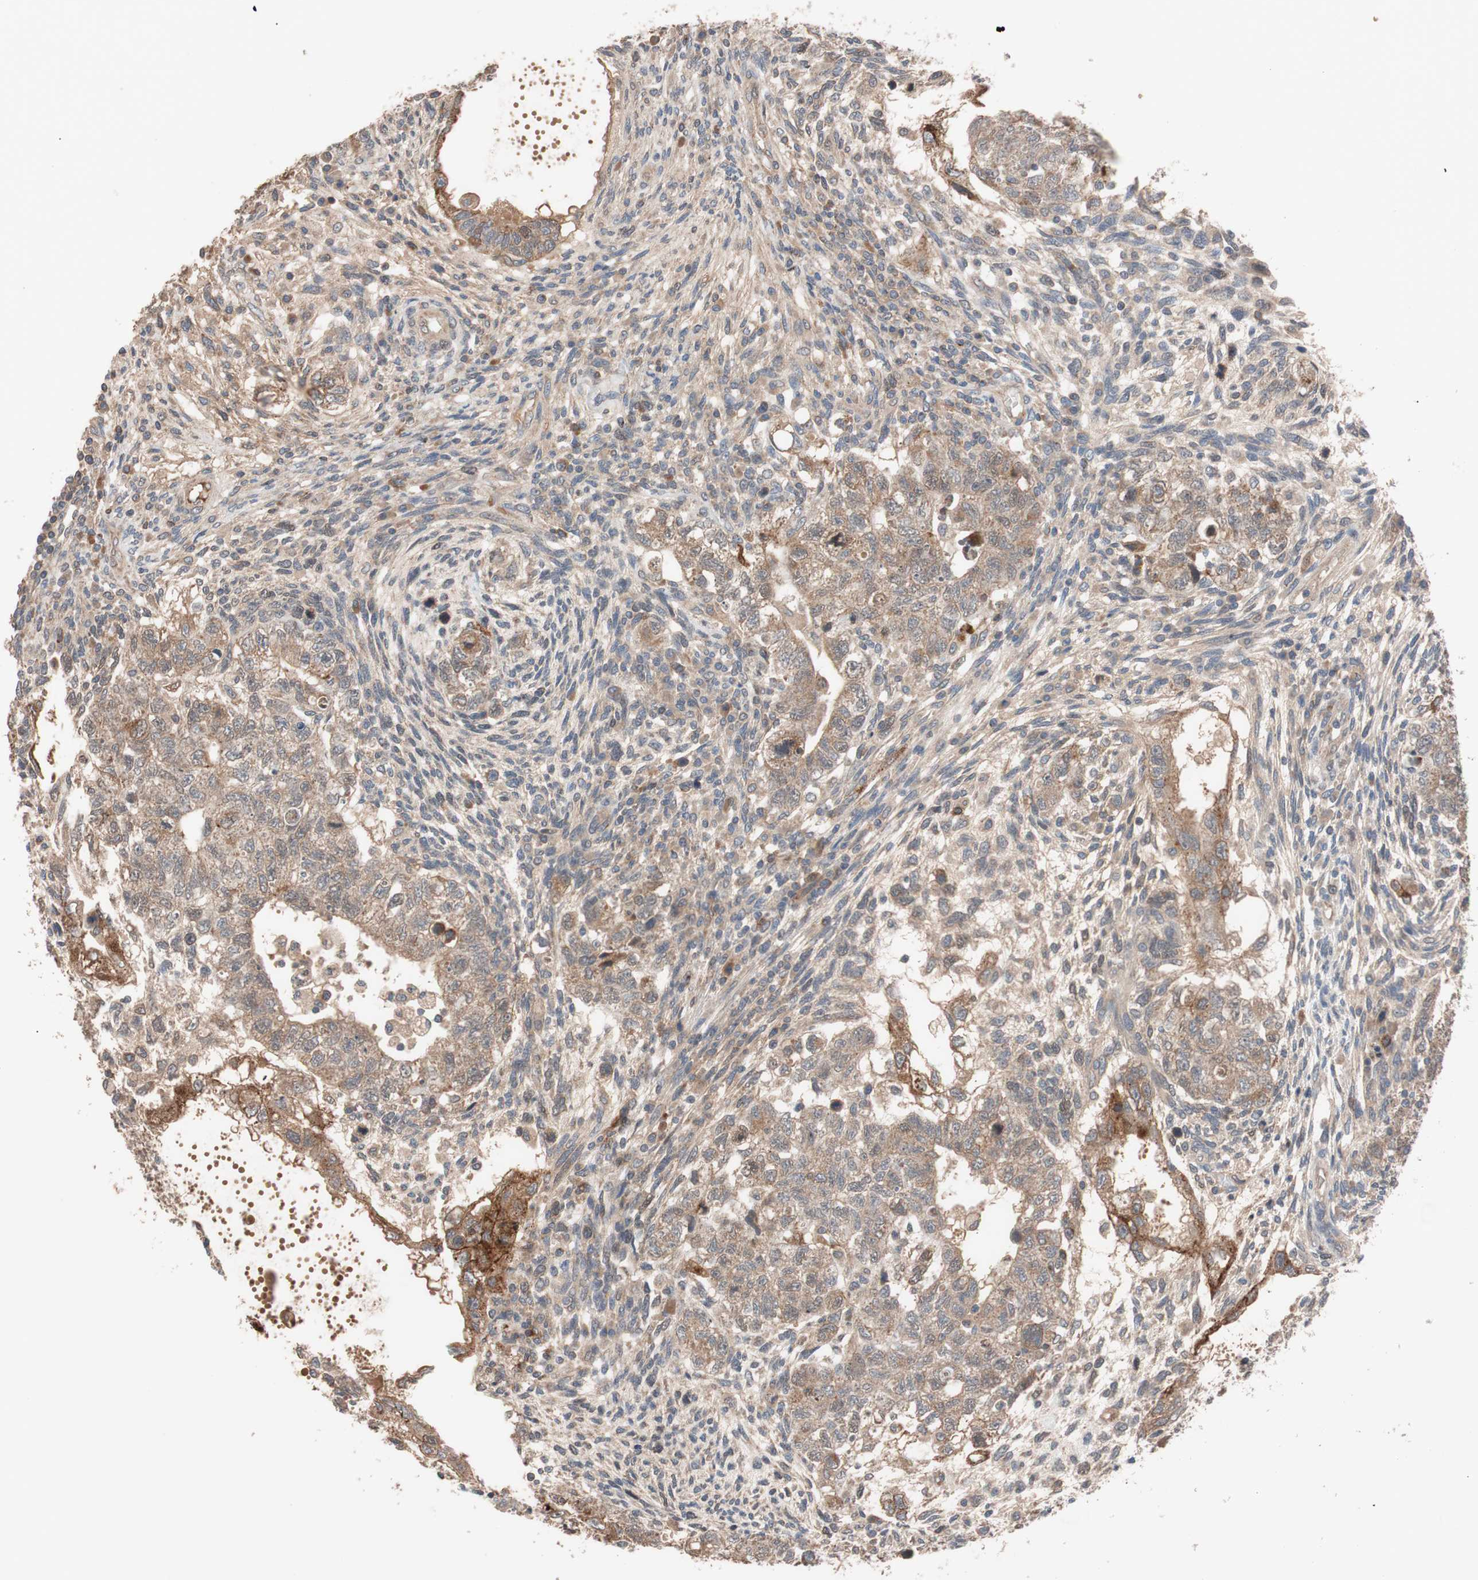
{"staining": {"intensity": "moderate", "quantity": ">75%", "location": "cytoplasmic/membranous"}, "tissue": "testis cancer", "cell_type": "Tumor cells", "image_type": "cancer", "snomed": [{"axis": "morphology", "description": "Normal tissue, NOS"}, {"axis": "morphology", "description": "Carcinoma, Embryonal, NOS"}, {"axis": "topography", "description": "Testis"}], "caption": "There is medium levels of moderate cytoplasmic/membranous expression in tumor cells of testis cancer (embryonal carcinoma), as demonstrated by immunohistochemical staining (brown color).", "gene": "SDC4", "patient": {"sex": "male", "age": 36}}